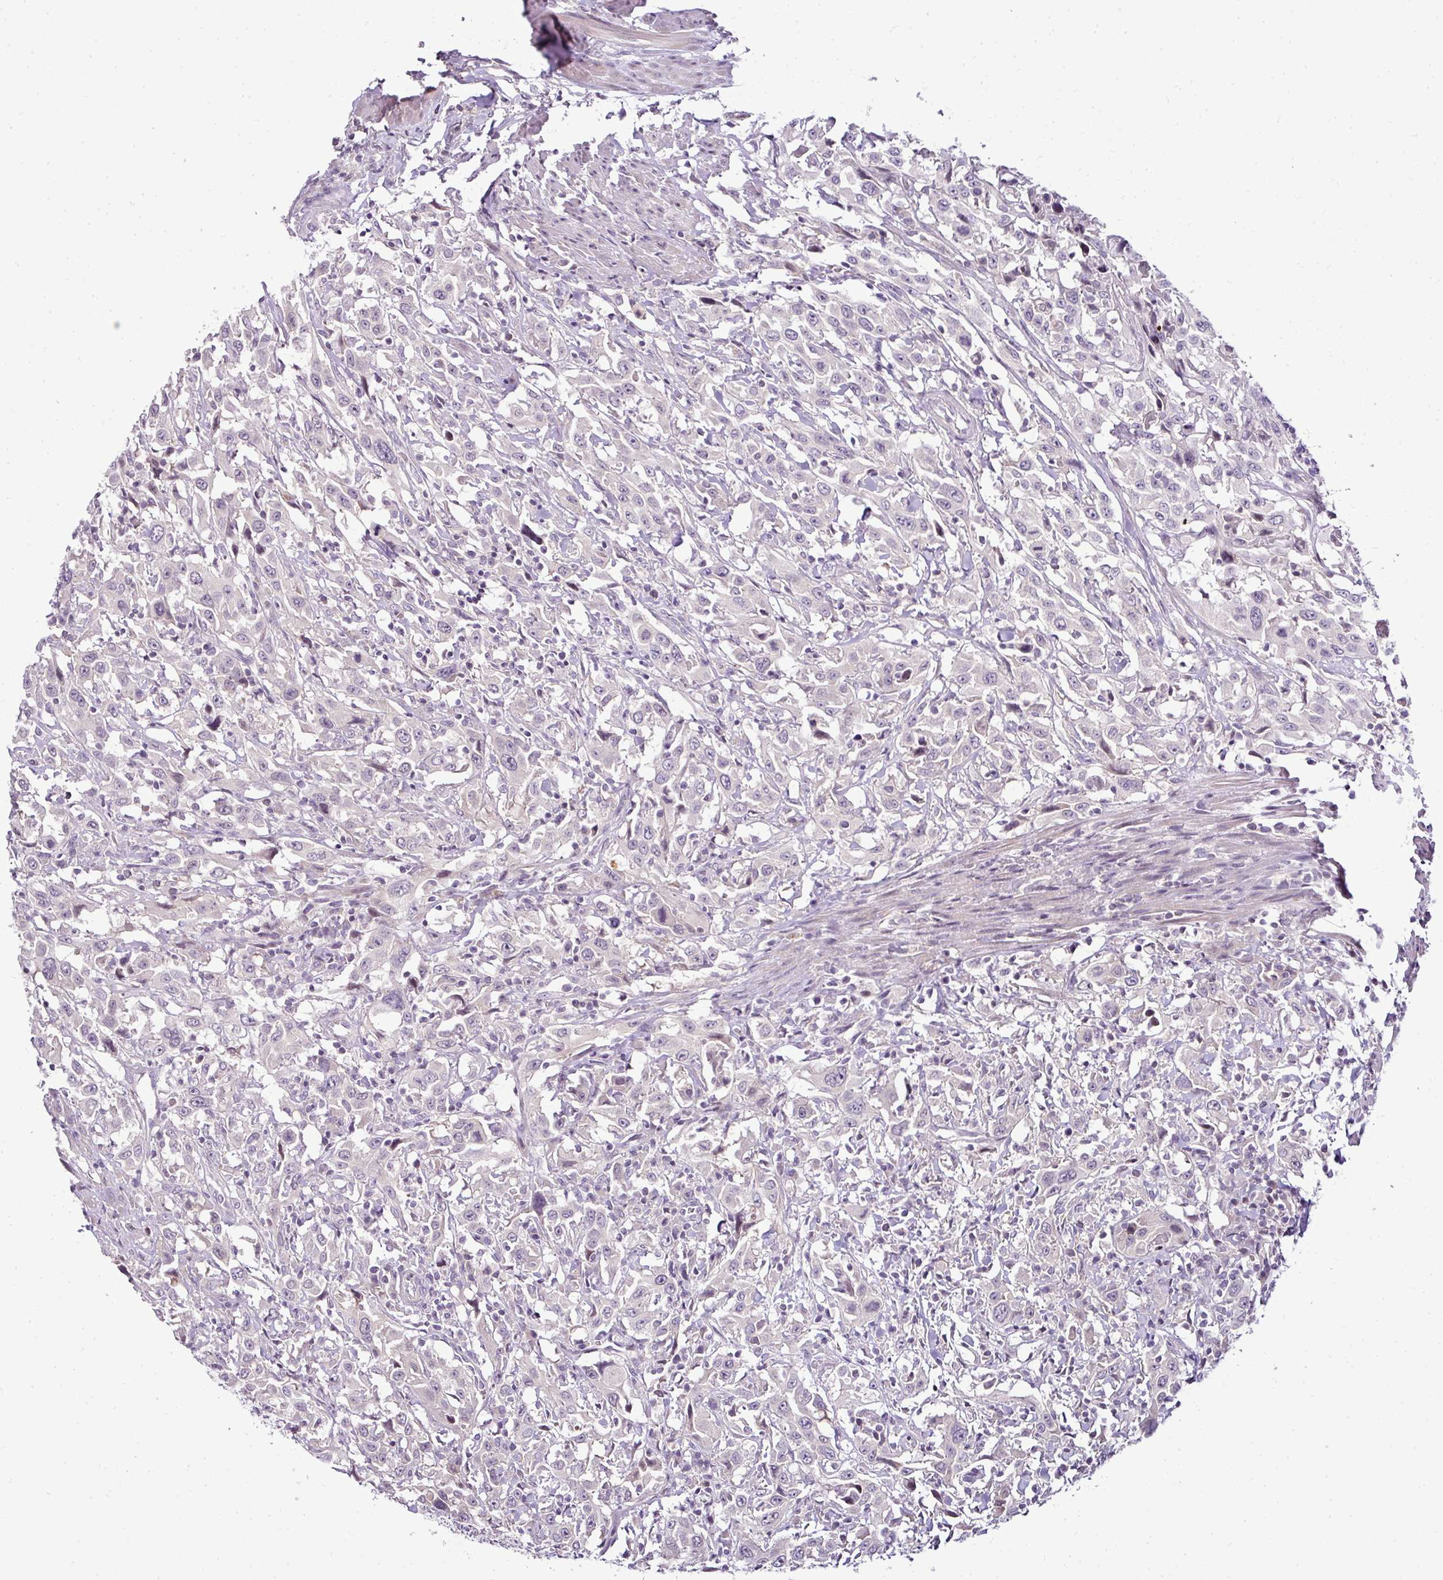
{"staining": {"intensity": "negative", "quantity": "none", "location": "none"}, "tissue": "urothelial cancer", "cell_type": "Tumor cells", "image_type": "cancer", "snomed": [{"axis": "morphology", "description": "Urothelial carcinoma, High grade"}, {"axis": "topography", "description": "Urinary bladder"}], "caption": "Photomicrograph shows no protein staining in tumor cells of high-grade urothelial carcinoma tissue.", "gene": "TEX30", "patient": {"sex": "male", "age": 61}}